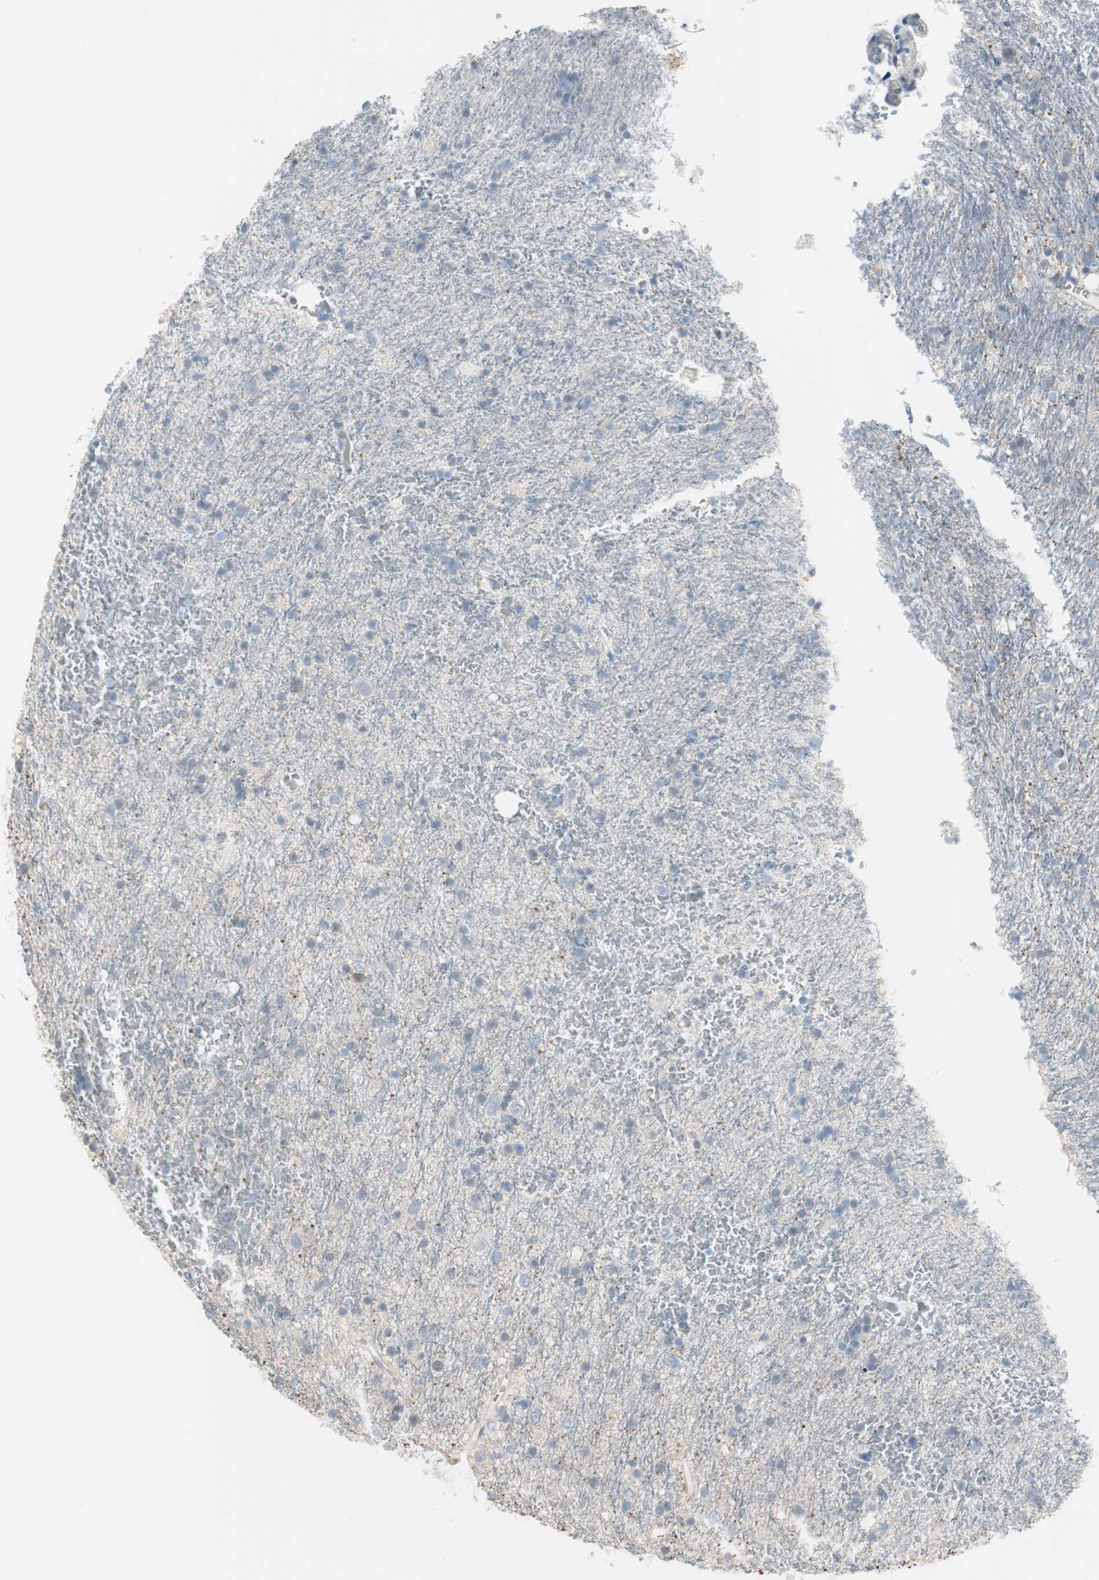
{"staining": {"intensity": "negative", "quantity": "none", "location": "none"}, "tissue": "glioma", "cell_type": "Tumor cells", "image_type": "cancer", "snomed": [{"axis": "morphology", "description": "Glioma, malignant, Low grade"}, {"axis": "topography", "description": "Brain"}], "caption": "This image is of malignant low-grade glioma stained with immunohistochemistry (IHC) to label a protein in brown with the nuclei are counter-stained blue. There is no staining in tumor cells.", "gene": "SPINK4", "patient": {"sex": "male", "age": 77}}